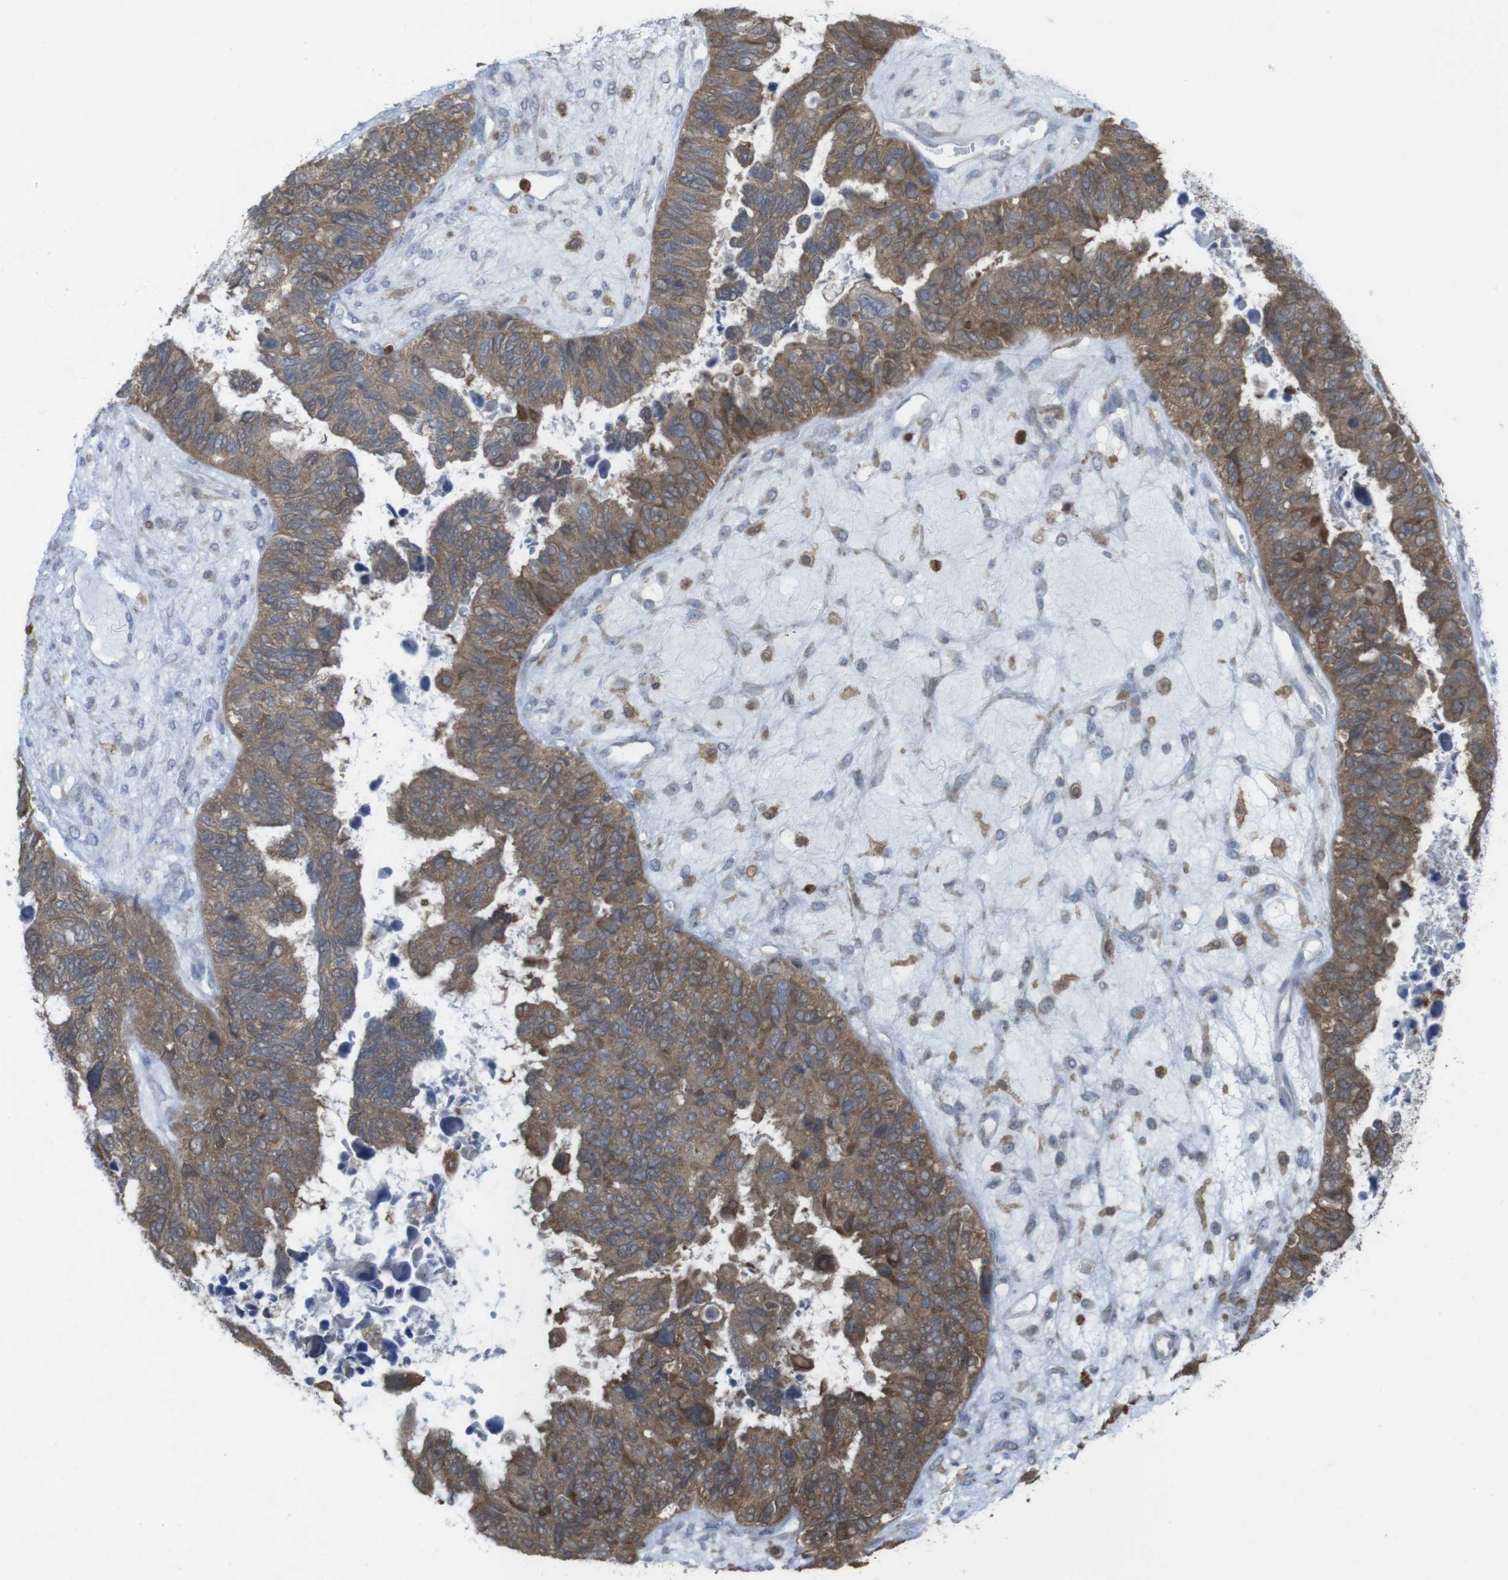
{"staining": {"intensity": "moderate", "quantity": ">75%", "location": "cytoplasmic/membranous"}, "tissue": "ovarian cancer", "cell_type": "Tumor cells", "image_type": "cancer", "snomed": [{"axis": "morphology", "description": "Cystadenocarcinoma, serous, NOS"}, {"axis": "topography", "description": "Ovary"}], "caption": "Ovarian cancer (serous cystadenocarcinoma) tissue displays moderate cytoplasmic/membranous expression in approximately >75% of tumor cells", "gene": "PRKCD", "patient": {"sex": "female", "age": 79}}